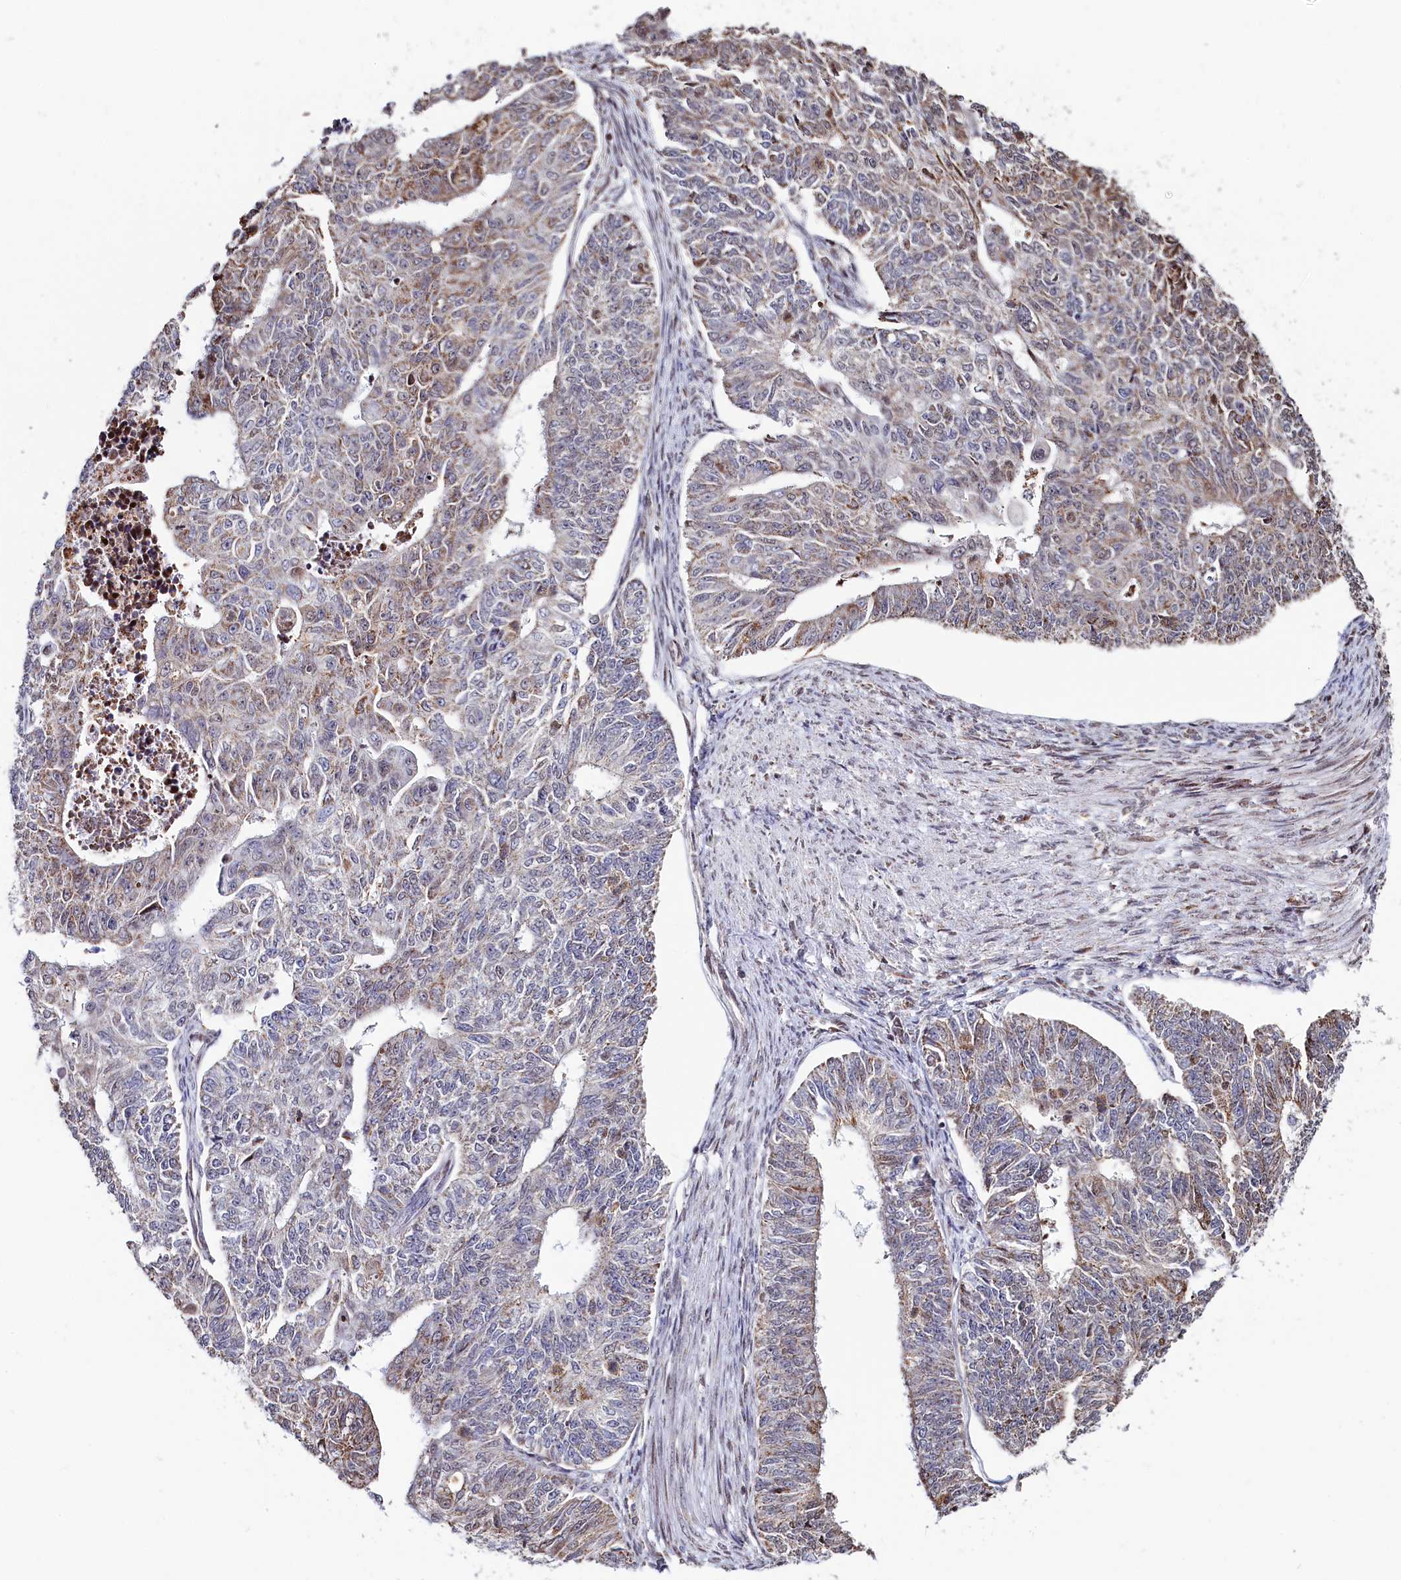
{"staining": {"intensity": "weak", "quantity": "25%-75%", "location": "cytoplasmic/membranous"}, "tissue": "endometrial cancer", "cell_type": "Tumor cells", "image_type": "cancer", "snomed": [{"axis": "morphology", "description": "Adenocarcinoma, NOS"}, {"axis": "topography", "description": "Endometrium"}], "caption": "Protein analysis of endometrial adenocarcinoma tissue demonstrates weak cytoplasmic/membranous expression in approximately 25%-75% of tumor cells. (Stains: DAB (3,3'-diaminobenzidine) in brown, nuclei in blue, Microscopy: brightfield microscopy at high magnification).", "gene": "HDGFL3", "patient": {"sex": "female", "age": 32}}